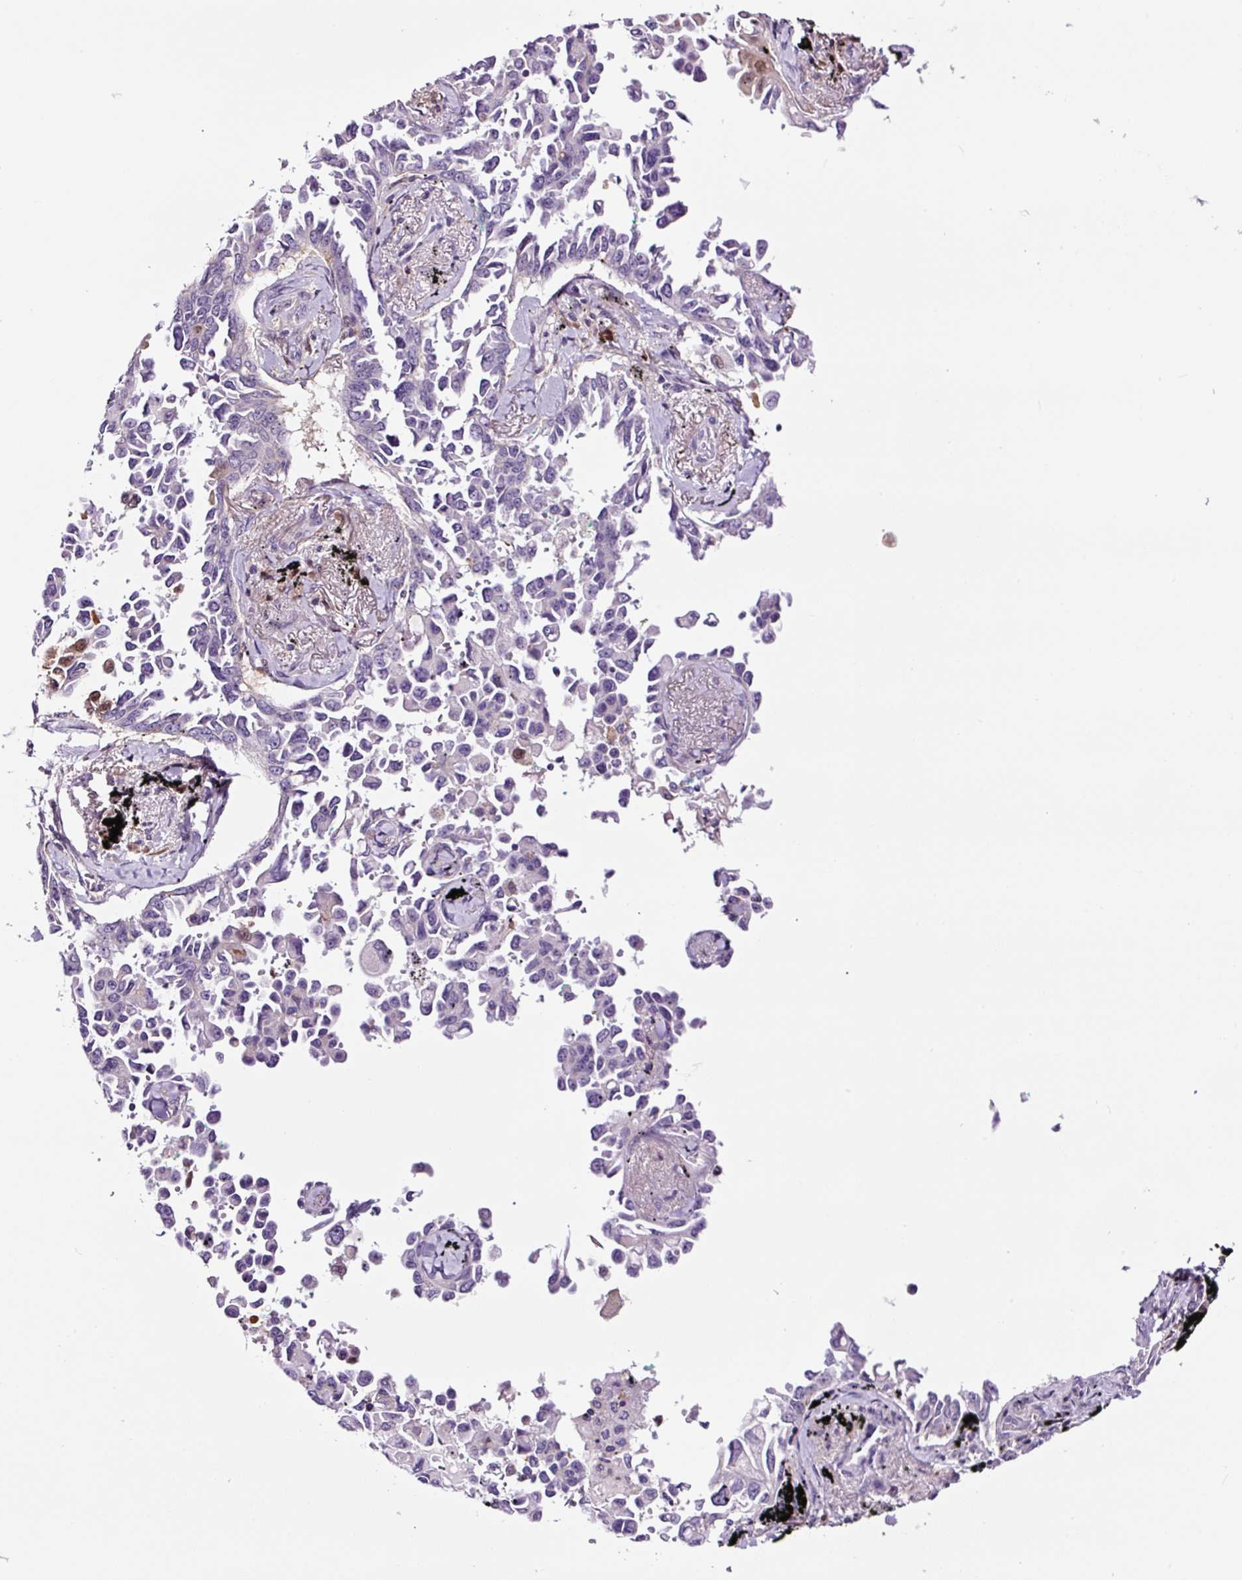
{"staining": {"intensity": "negative", "quantity": "none", "location": "none"}, "tissue": "lung cancer", "cell_type": "Tumor cells", "image_type": "cancer", "snomed": [{"axis": "morphology", "description": "Adenocarcinoma, NOS"}, {"axis": "topography", "description": "Lung"}], "caption": "Immunohistochemistry (IHC) image of human lung cancer (adenocarcinoma) stained for a protein (brown), which shows no staining in tumor cells.", "gene": "TAFA3", "patient": {"sex": "female", "age": 67}}